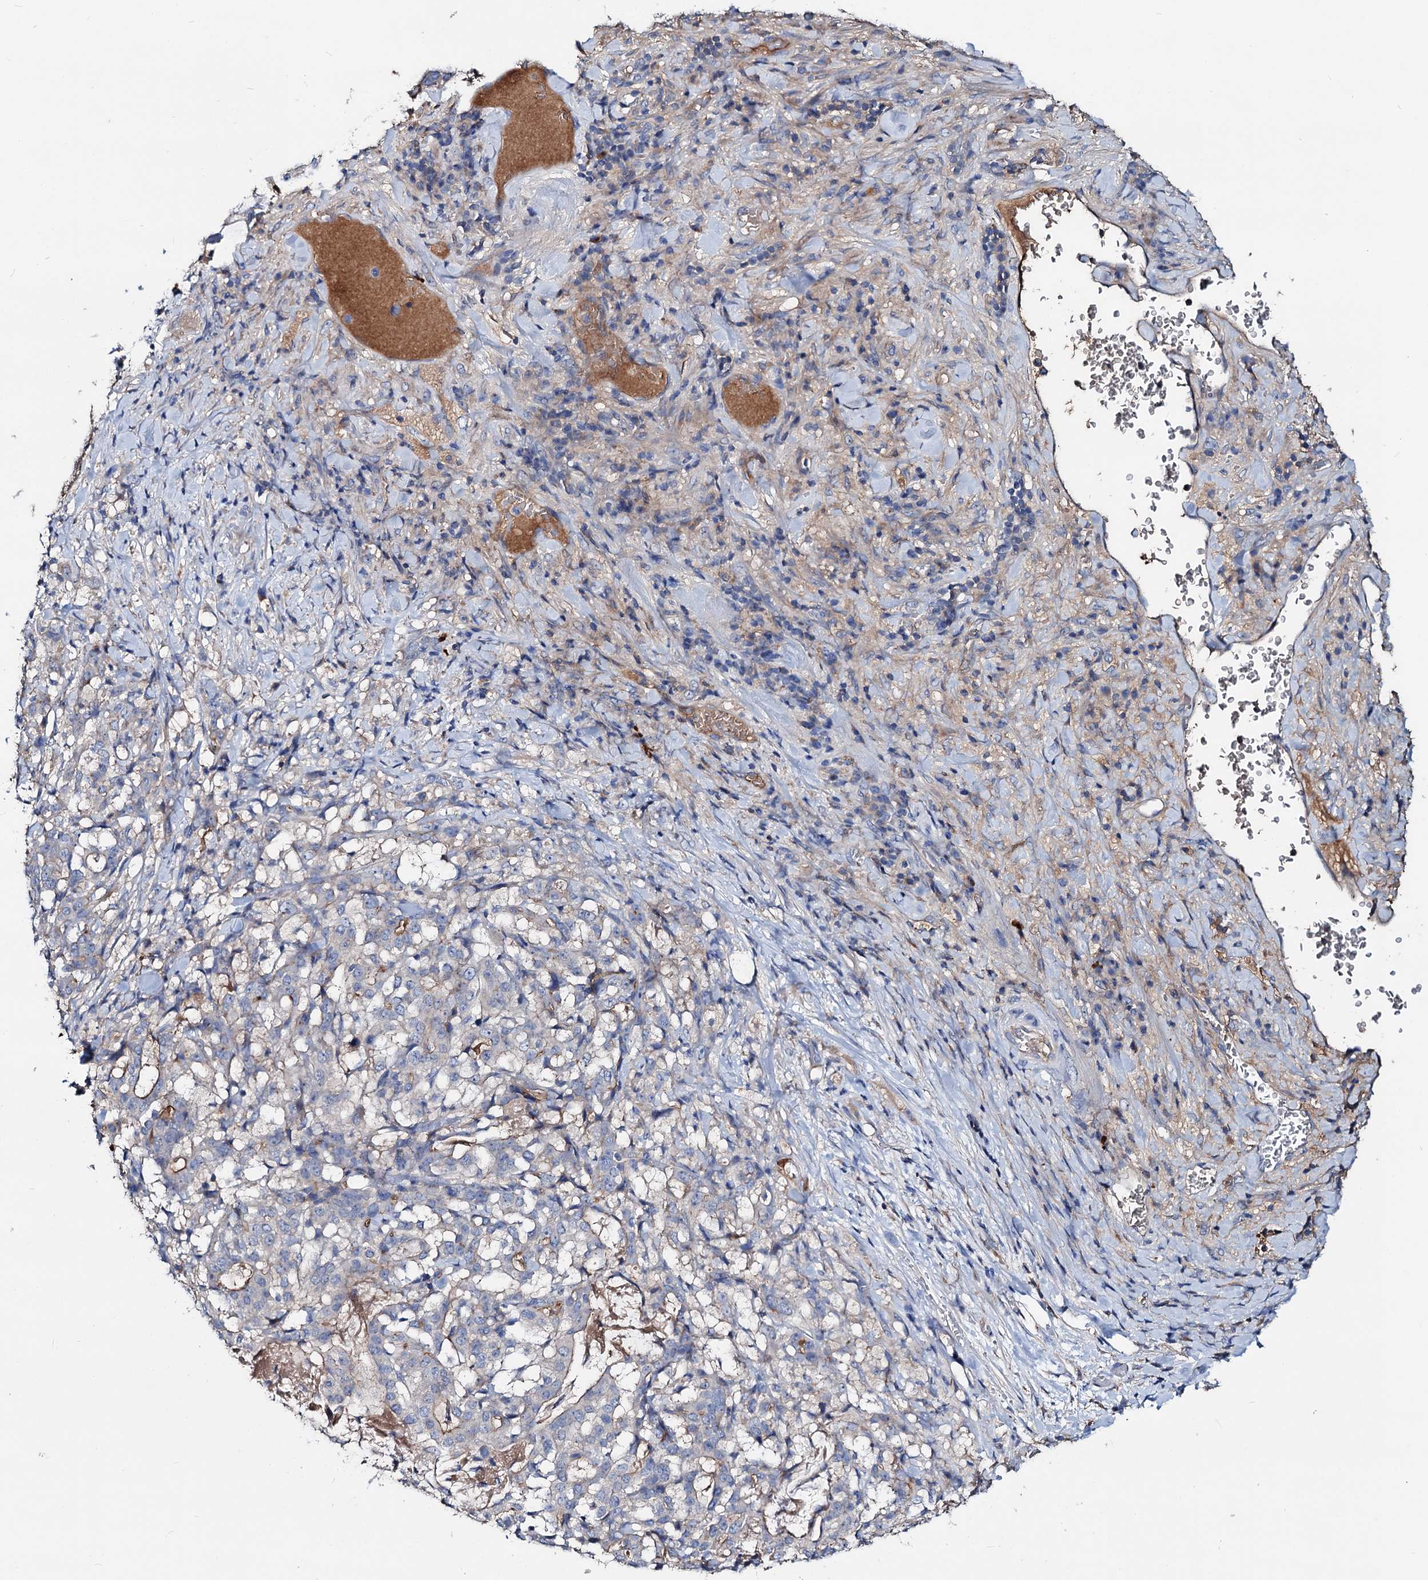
{"staining": {"intensity": "weak", "quantity": "<25%", "location": "cytoplasmic/membranous"}, "tissue": "stomach cancer", "cell_type": "Tumor cells", "image_type": "cancer", "snomed": [{"axis": "morphology", "description": "Adenocarcinoma, NOS"}, {"axis": "topography", "description": "Stomach"}], "caption": "IHC of stomach cancer reveals no staining in tumor cells.", "gene": "ACY3", "patient": {"sex": "male", "age": 48}}